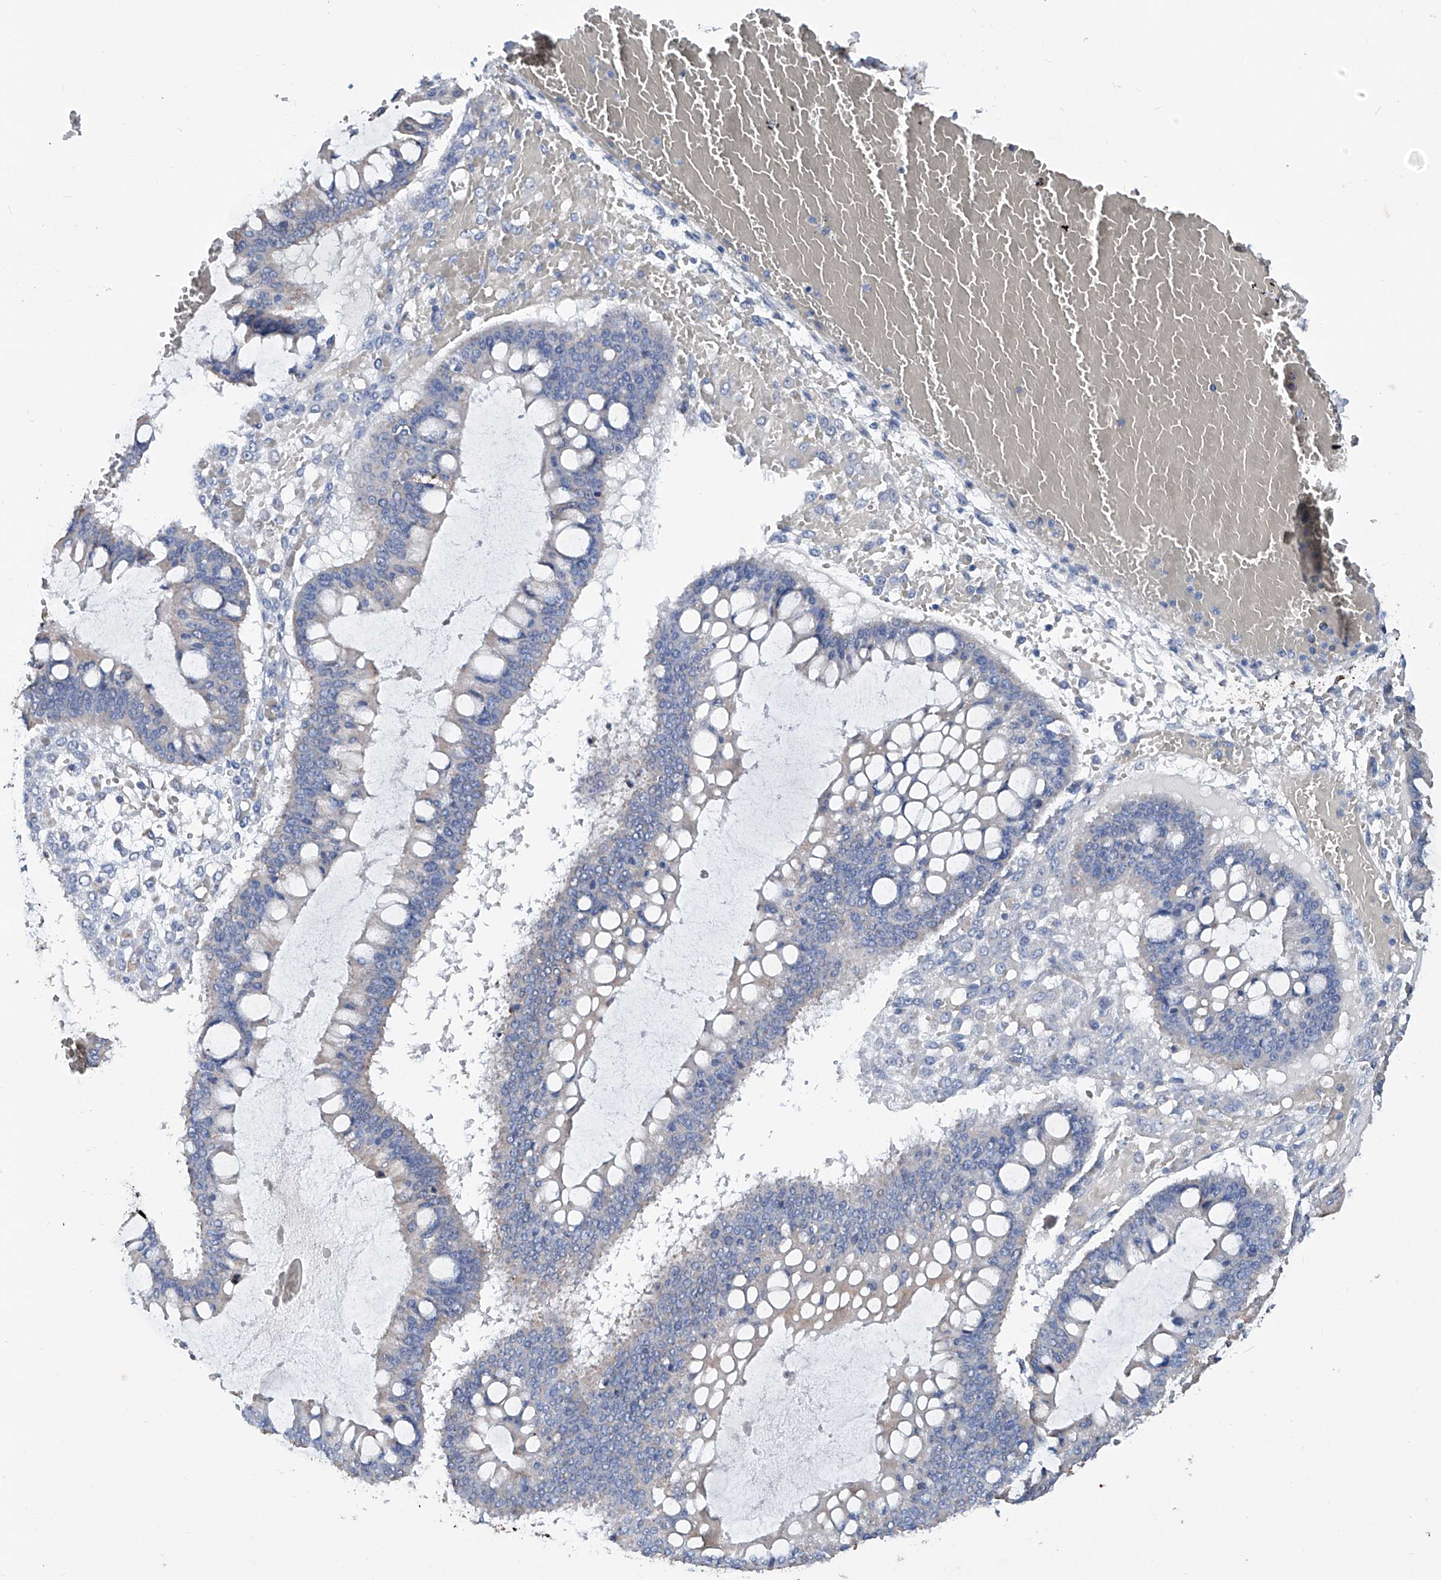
{"staining": {"intensity": "negative", "quantity": "none", "location": "none"}, "tissue": "ovarian cancer", "cell_type": "Tumor cells", "image_type": "cancer", "snomed": [{"axis": "morphology", "description": "Cystadenocarcinoma, mucinous, NOS"}, {"axis": "topography", "description": "Ovary"}], "caption": "IHC image of neoplastic tissue: human ovarian cancer stained with DAB shows no significant protein expression in tumor cells.", "gene": "NHS", "patient": {"sex": "female", "age": 73}}